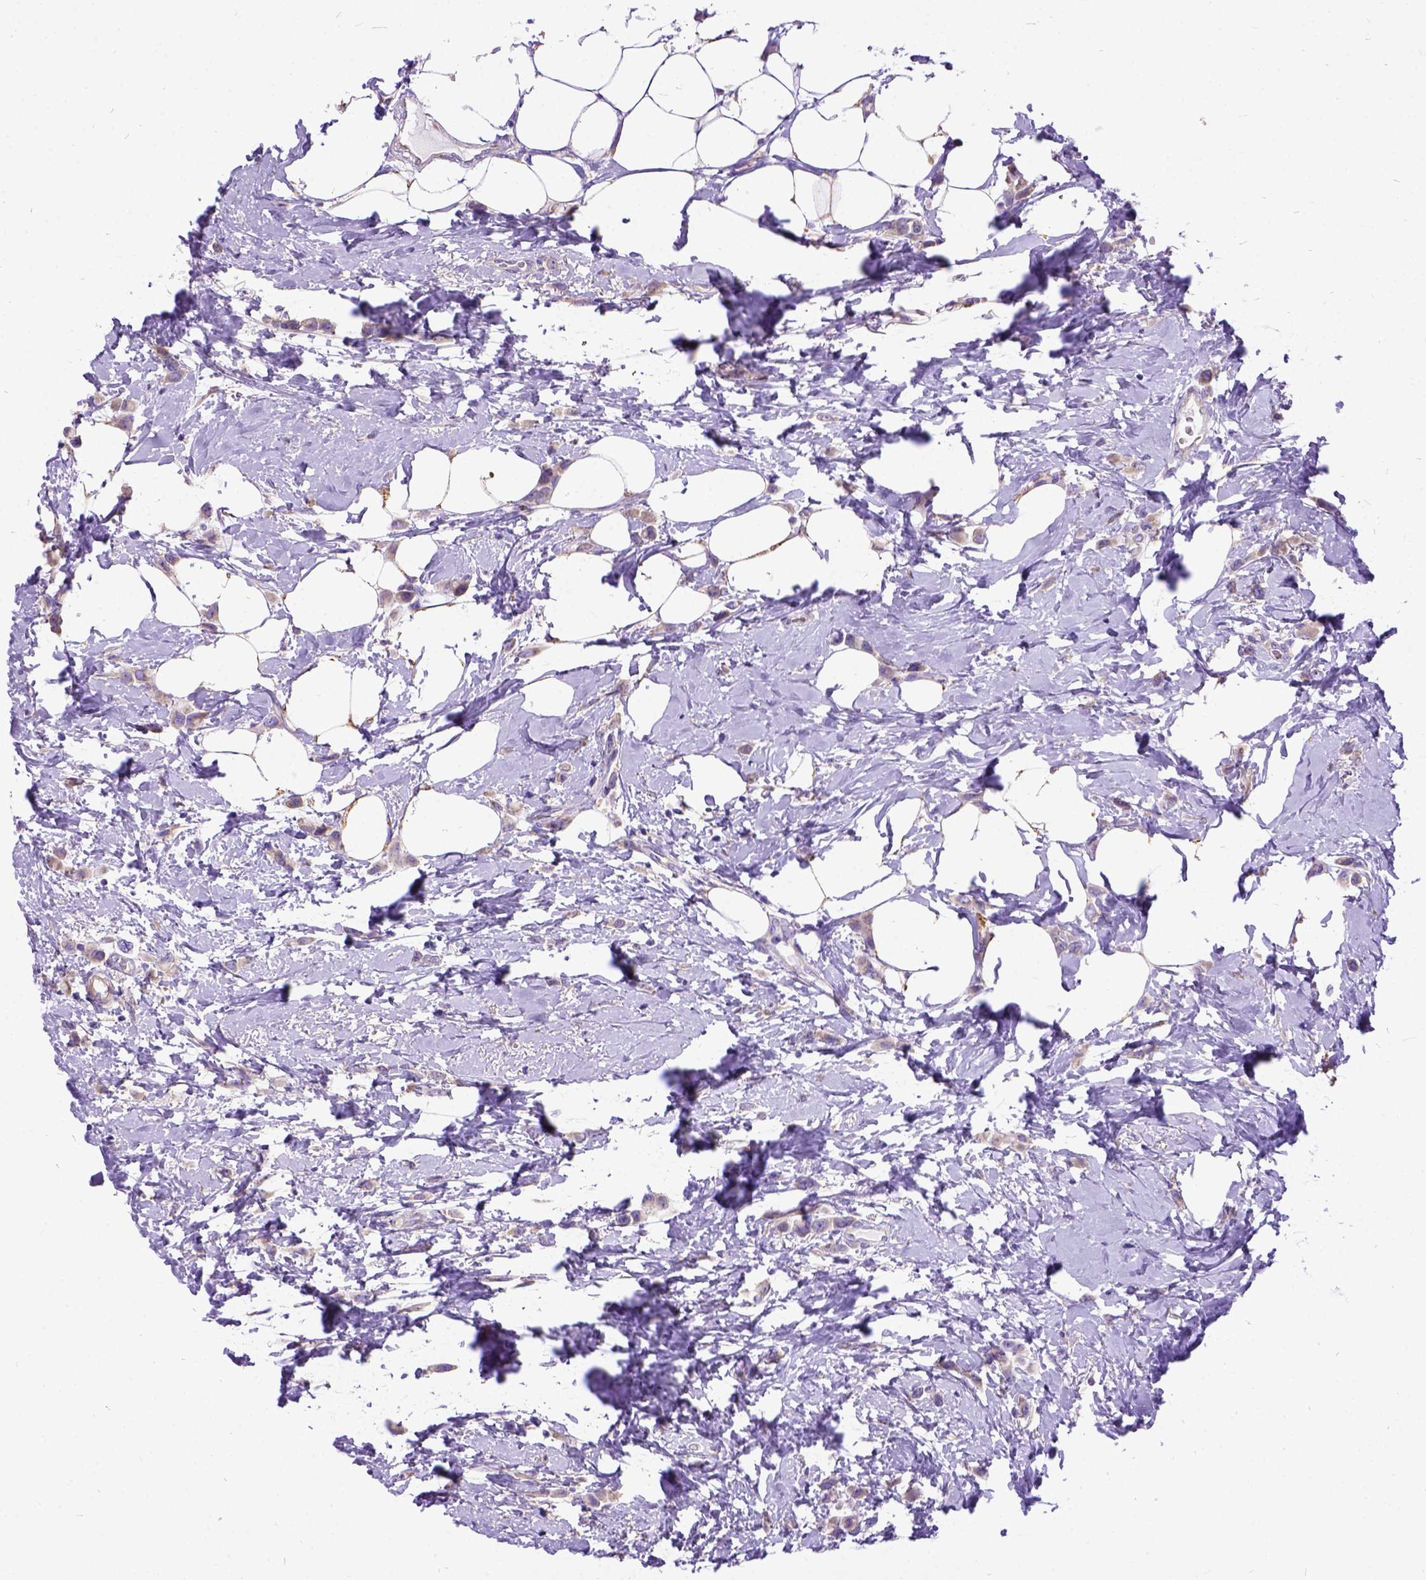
{"staining": {"intensity": "negative", "quantity": "none", "location": "none"}, "tissue": "breast cancer", "cell_type": "Tumor cells", "image_type": "cancer", "snomed": [{"axis": "morphology", "description": "Lobular carcinoma"}, {"axis": "topography", "description": "Breast"}], "caption": "High power microscopy image of an IHC image of breast cancer, revealing no significant positivity in tumor cells.", "gene": "CFAP54", "patient": {"sex": "female", "age": 66}}